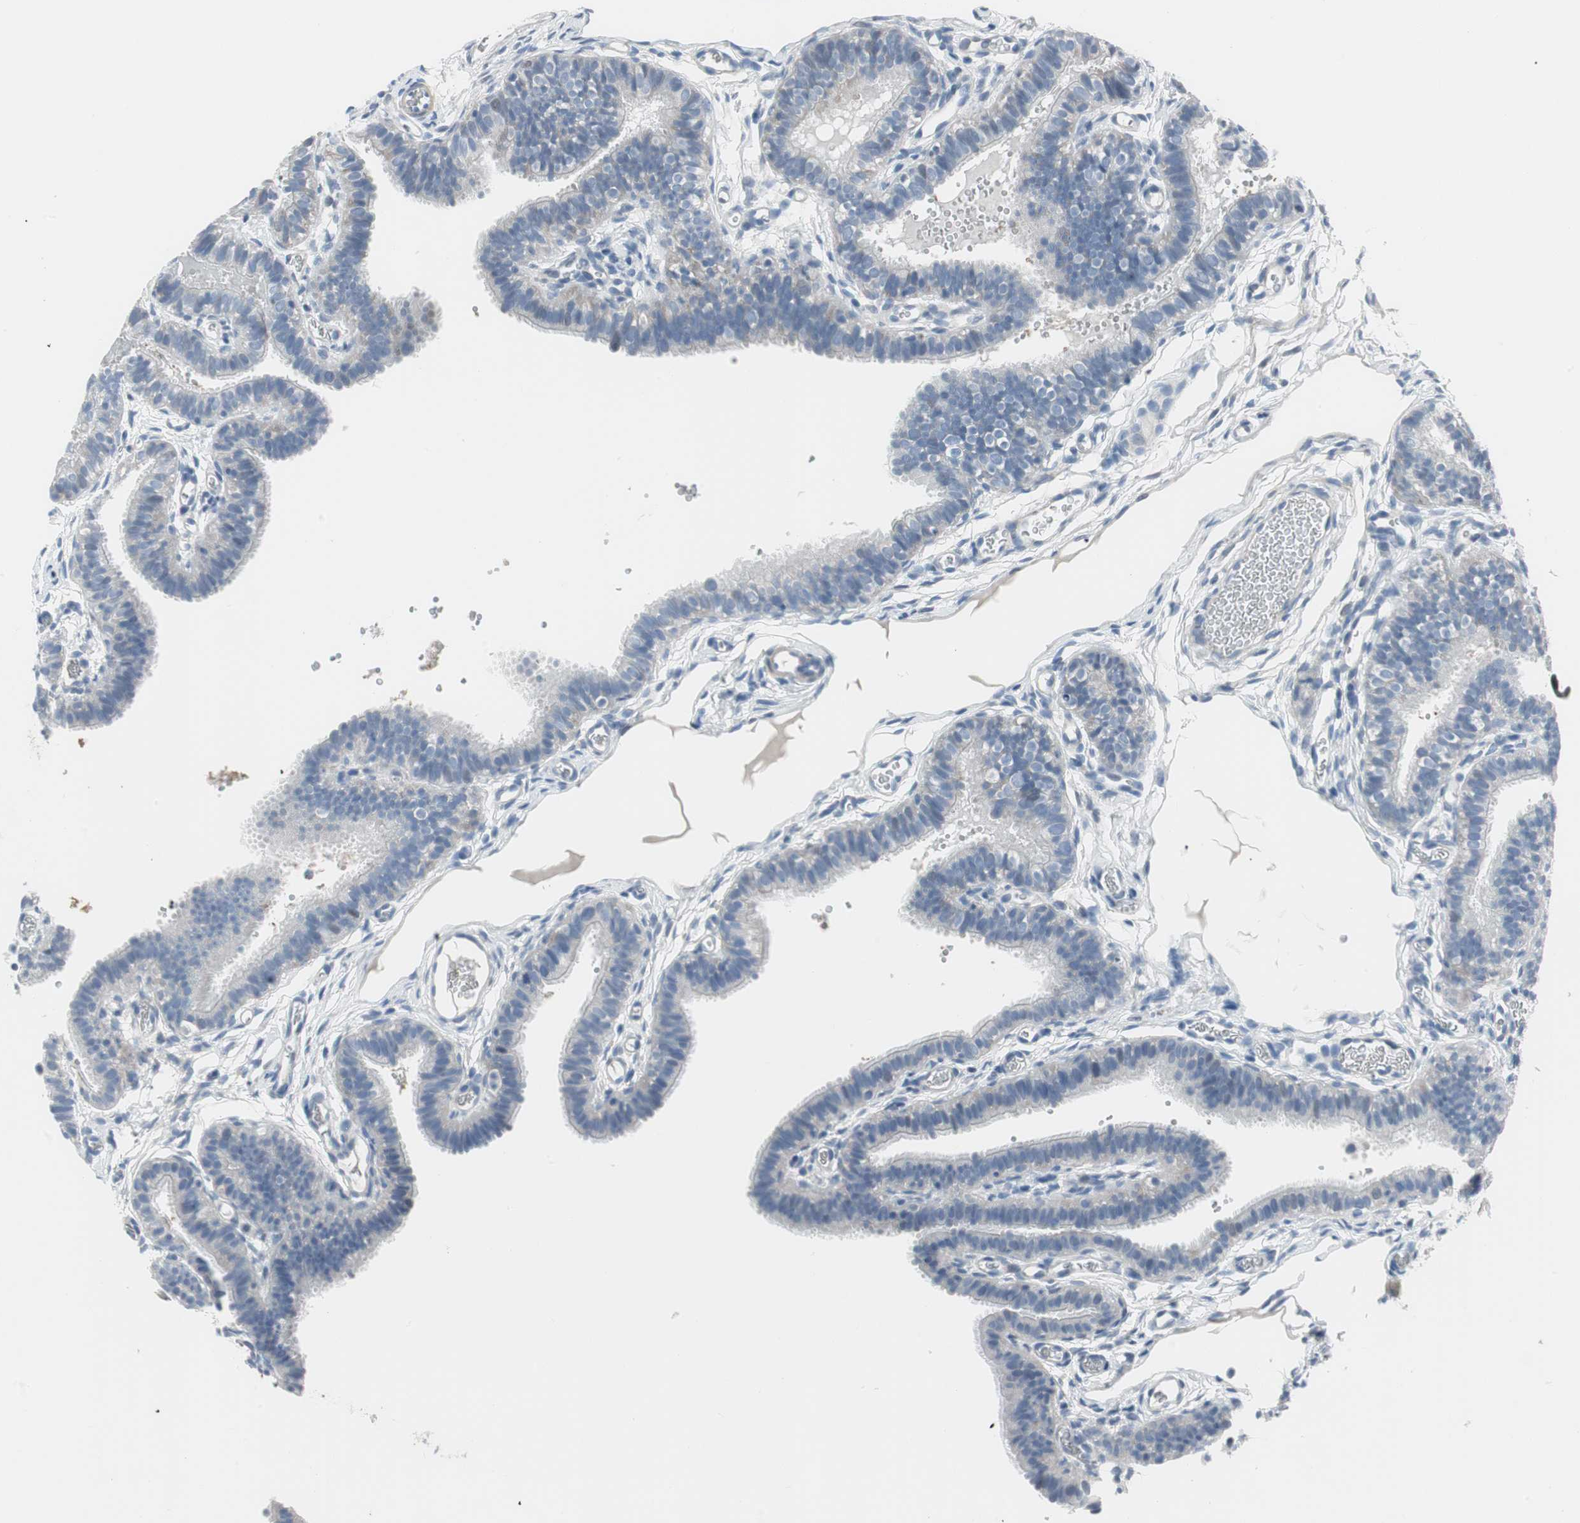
{"staining": {"intensity": "negative", "quantity": "none", "location": "none"}, "tissue": "fallopian tube", "cell_type": "Glandular cells", "image_type": "normal", "snomed": [{"axis": "morphology", "description": "Normal tissue, NOS"}, {"axis": "topography", "description": "Fallopian tube"}, {"axis": "topography", "description": "Placenta"}], "caption": "High power microscopy photomicrograph of an immunohistochemistry (IHC) histopathology image of benign fallopian tube, revealing no significant positivity in glandular cells.", "gene": "PIGR", "patient": {"sex": "female", "age": 34}}